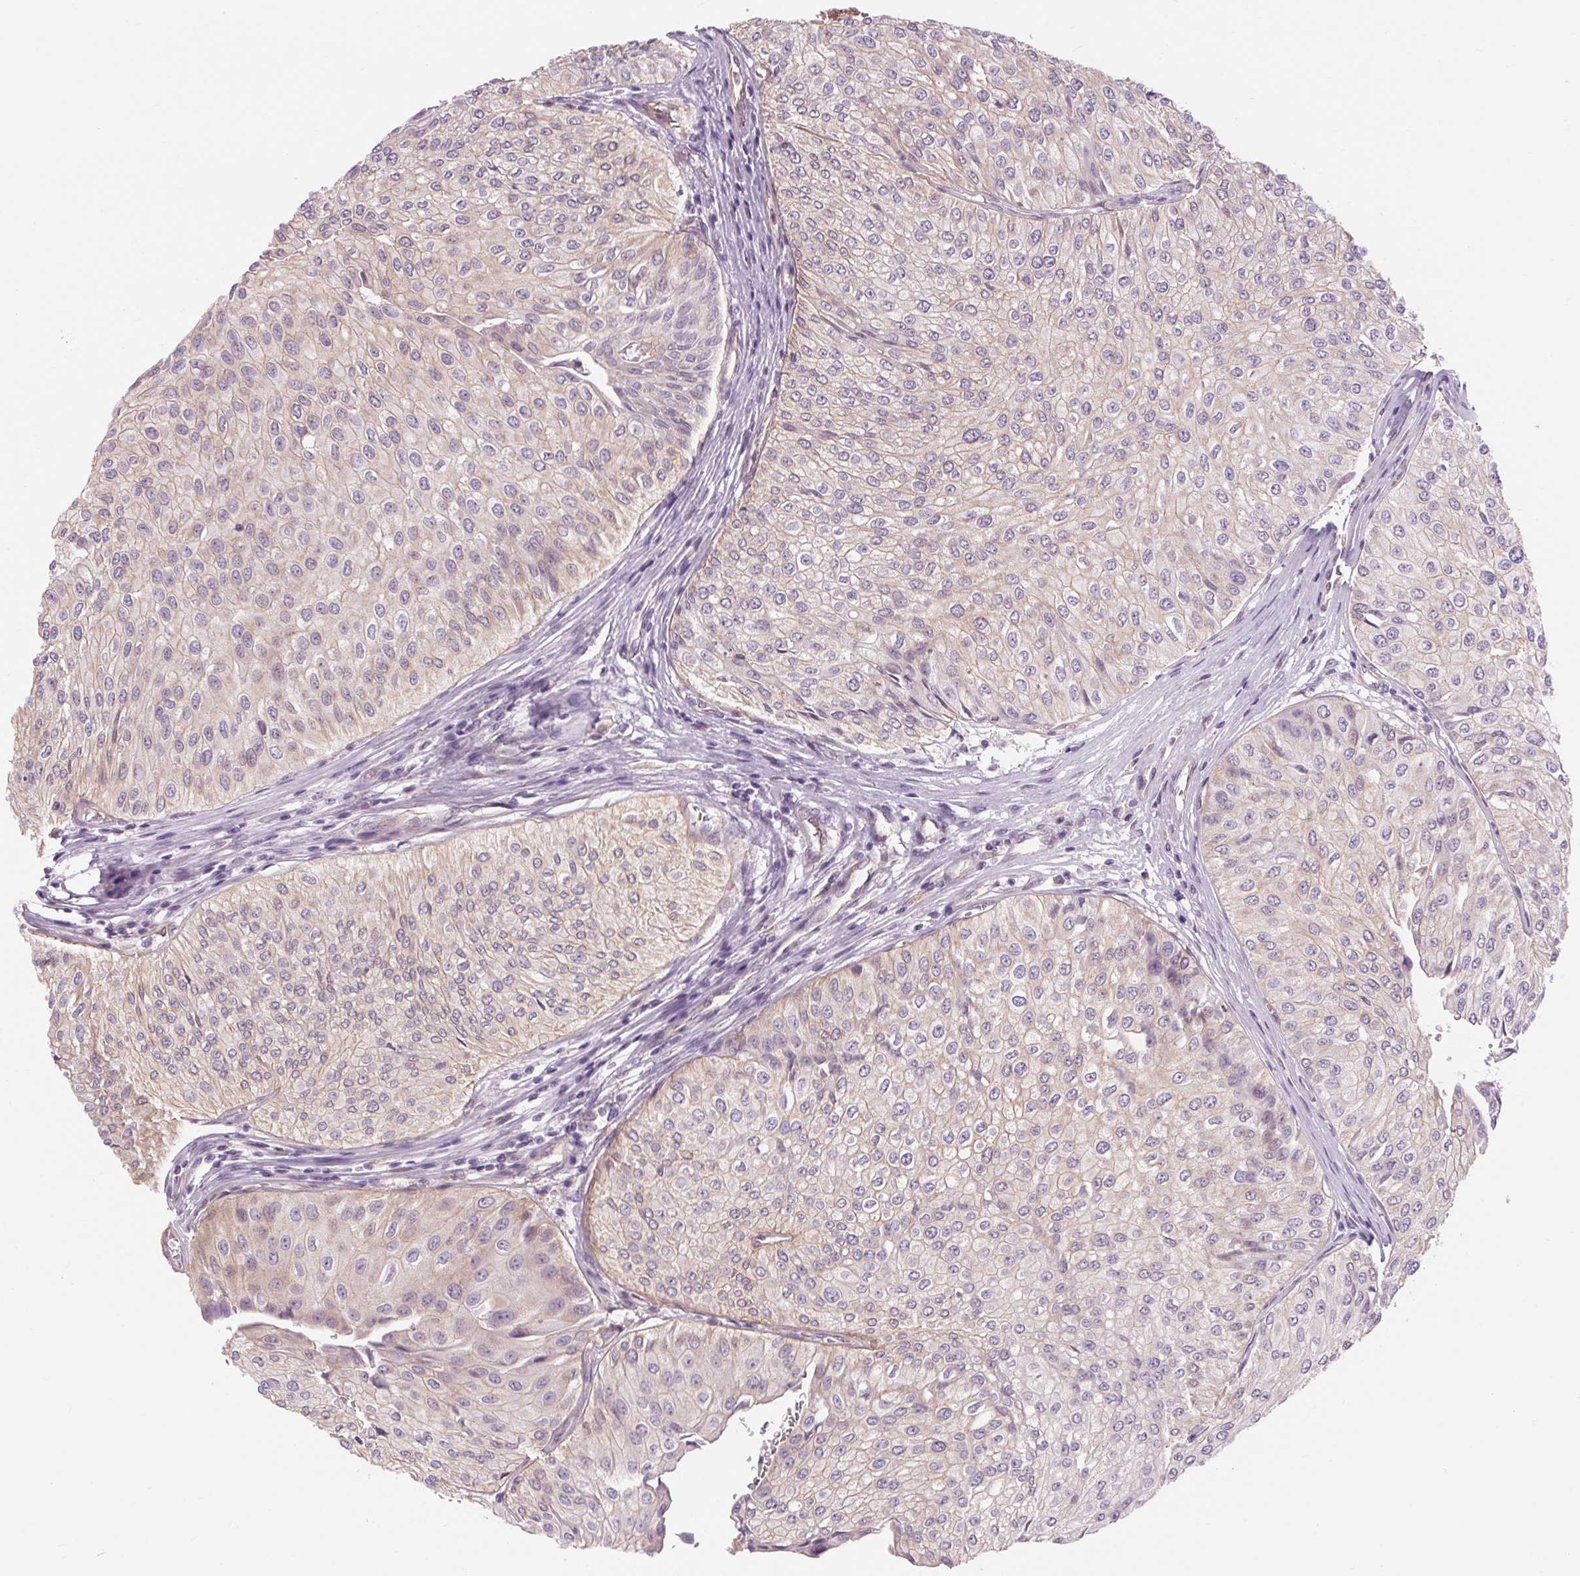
{"staining": {"intensity": "negative", "quantity": "none", "location": "none"}, "tissue": "urothelial cancer", "cell_type": "Tumor cells", "image_type": "cancer", "snomed": [{"axis": "morphology", "description": "Urothelial carcinoma, NOS"}, {"axis": "topography", "description": "Urinary bladder"}], "caption": "High power microscopy micrograph of an IHC image of urothelial cancer, revealing no significant staining in tumor cells.", "gene": "TM6SF1", "patient": {"sex": "male", "age": 67}}